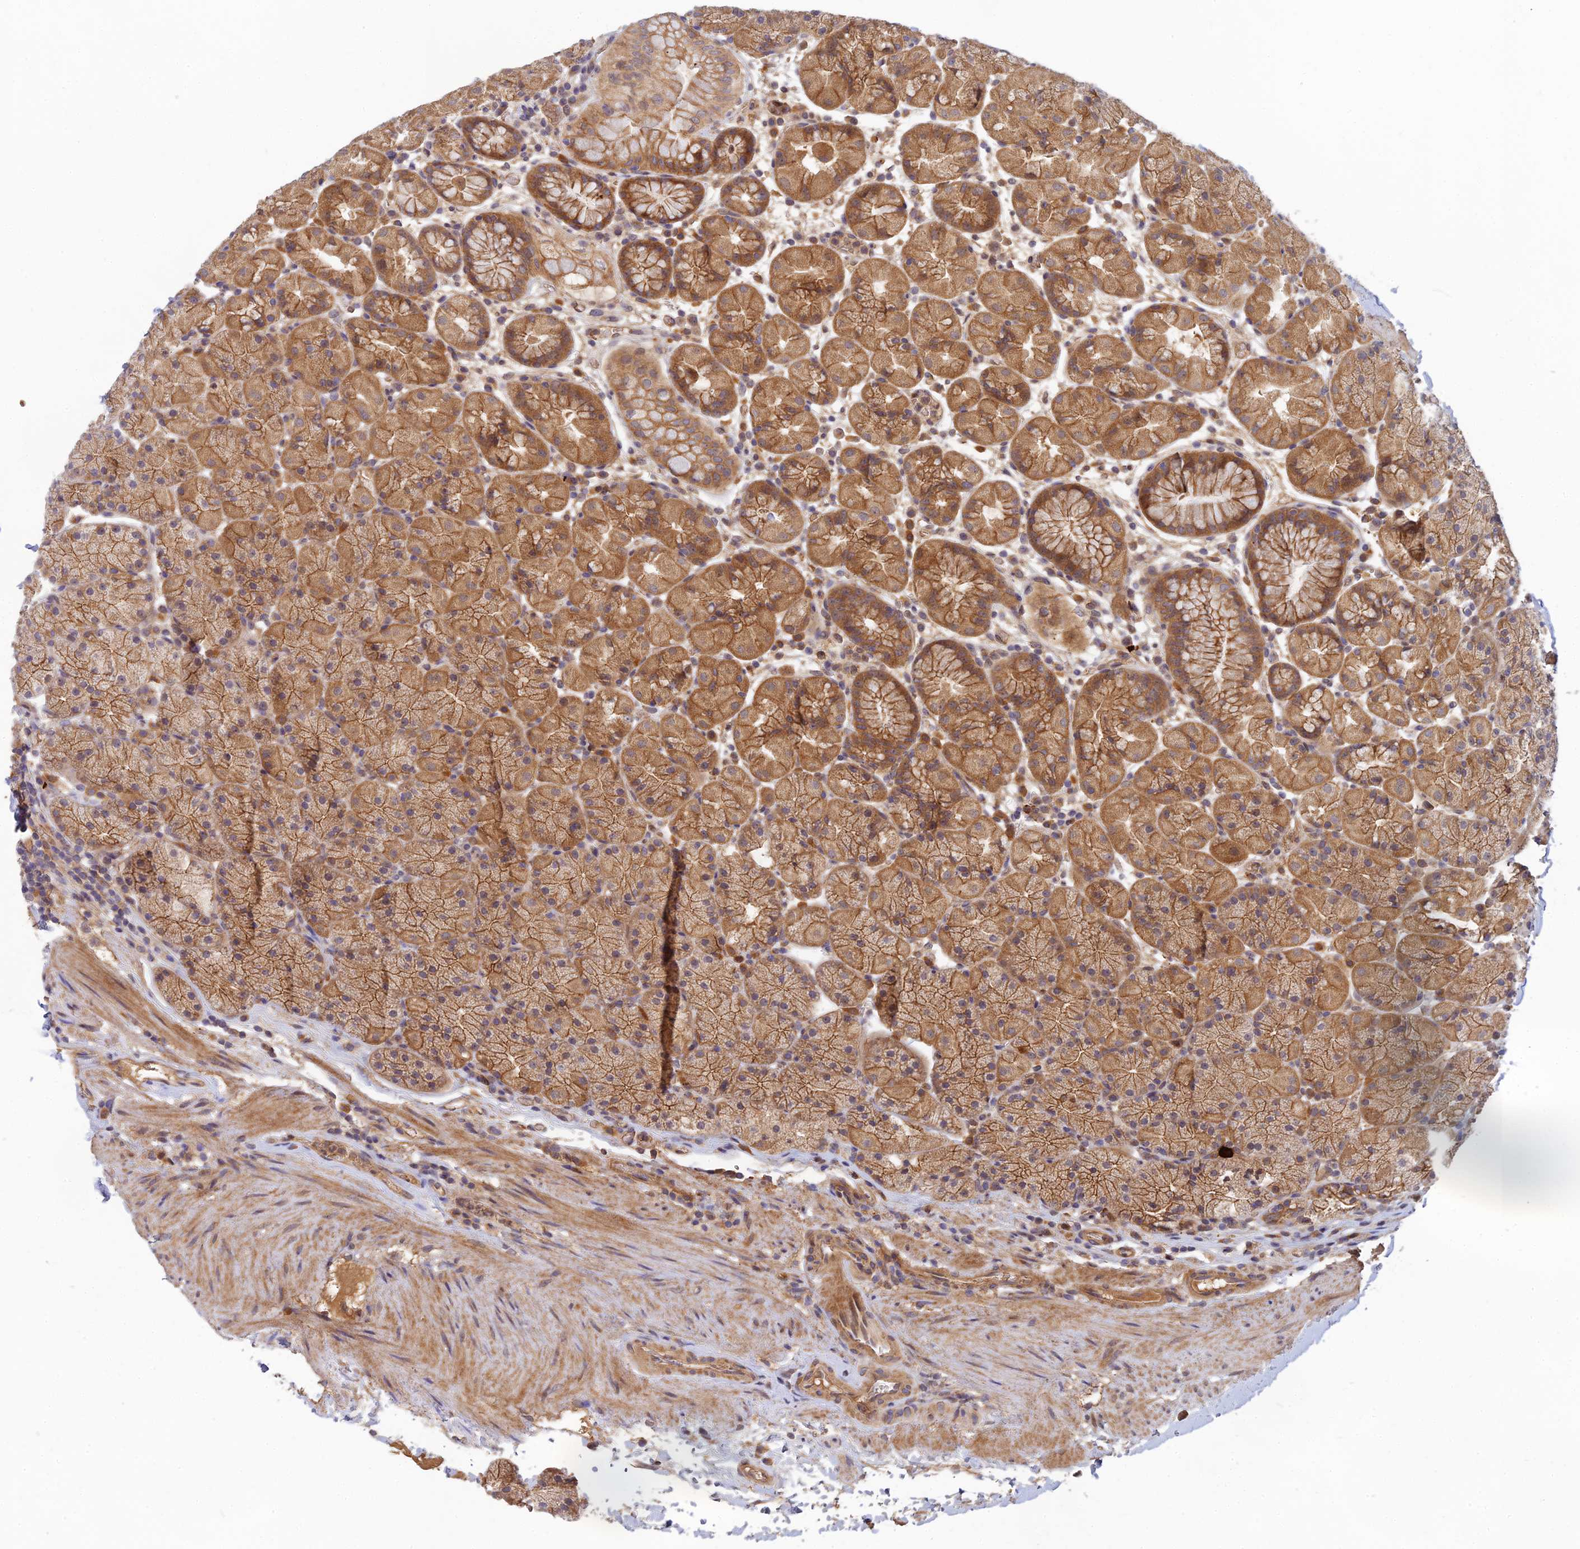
{"staining": {"intensity": "moderate", "quantity": ">75%", "location": "cytoplasmic/membranous"}, "tissue": "stomach", "cell_type": "Glandular cells", "image_type": "normal", "snomed": [{"axis": "morphology", "description": "Normal tissue, NOS"}, {"axis": "topography", "description": "Stomach, upper"}, {"axis": "topography", "description": "Stomach, lower"}], "caption": "Glandular cells demonstrate medium levels of moderate cytoplasmic/membranous positivity in approximately >75% of cells in benign human stomach.", "gene": "FAM151B", "patient": {"sex": "male", "age": 67}}